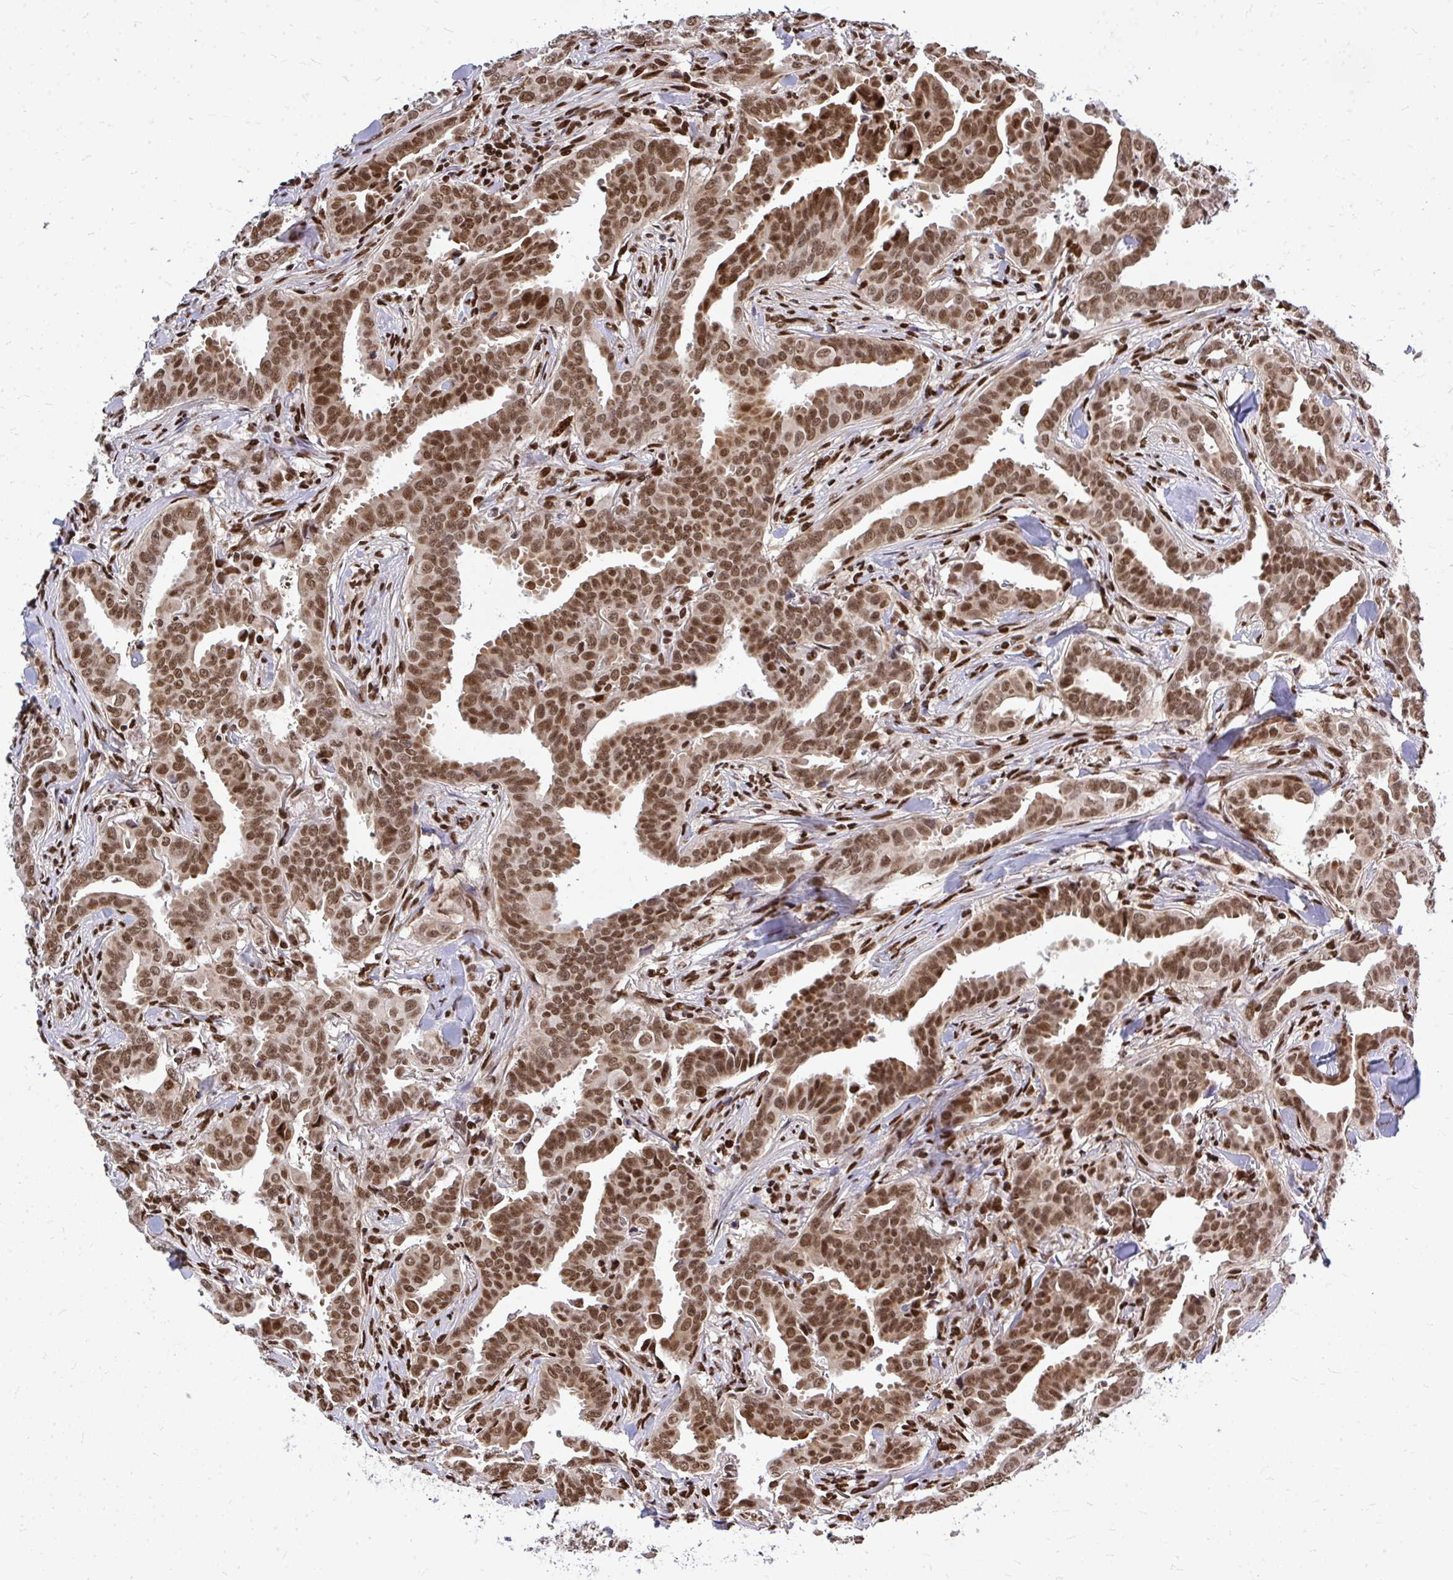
{"staining": {"intensity": "moderate", "quantity": ">75%", "location": "nuclear"}, "tissue": "breast cancer", "cell_type": "Tumor cells", "image_type": "cancer", "snomed": [{"axis": "morphology", "description": "Duct carcinoma"}, {"axis": "topography", "description": "Breast"}], "caption": "A medium amount of moderate nuclear positivity is present in approximately >75% of tumor cells in breast invasive ductal carcinoma tissue.", "gene": "TBL1Y", "patient": {"sex": "female", "age": 45}}